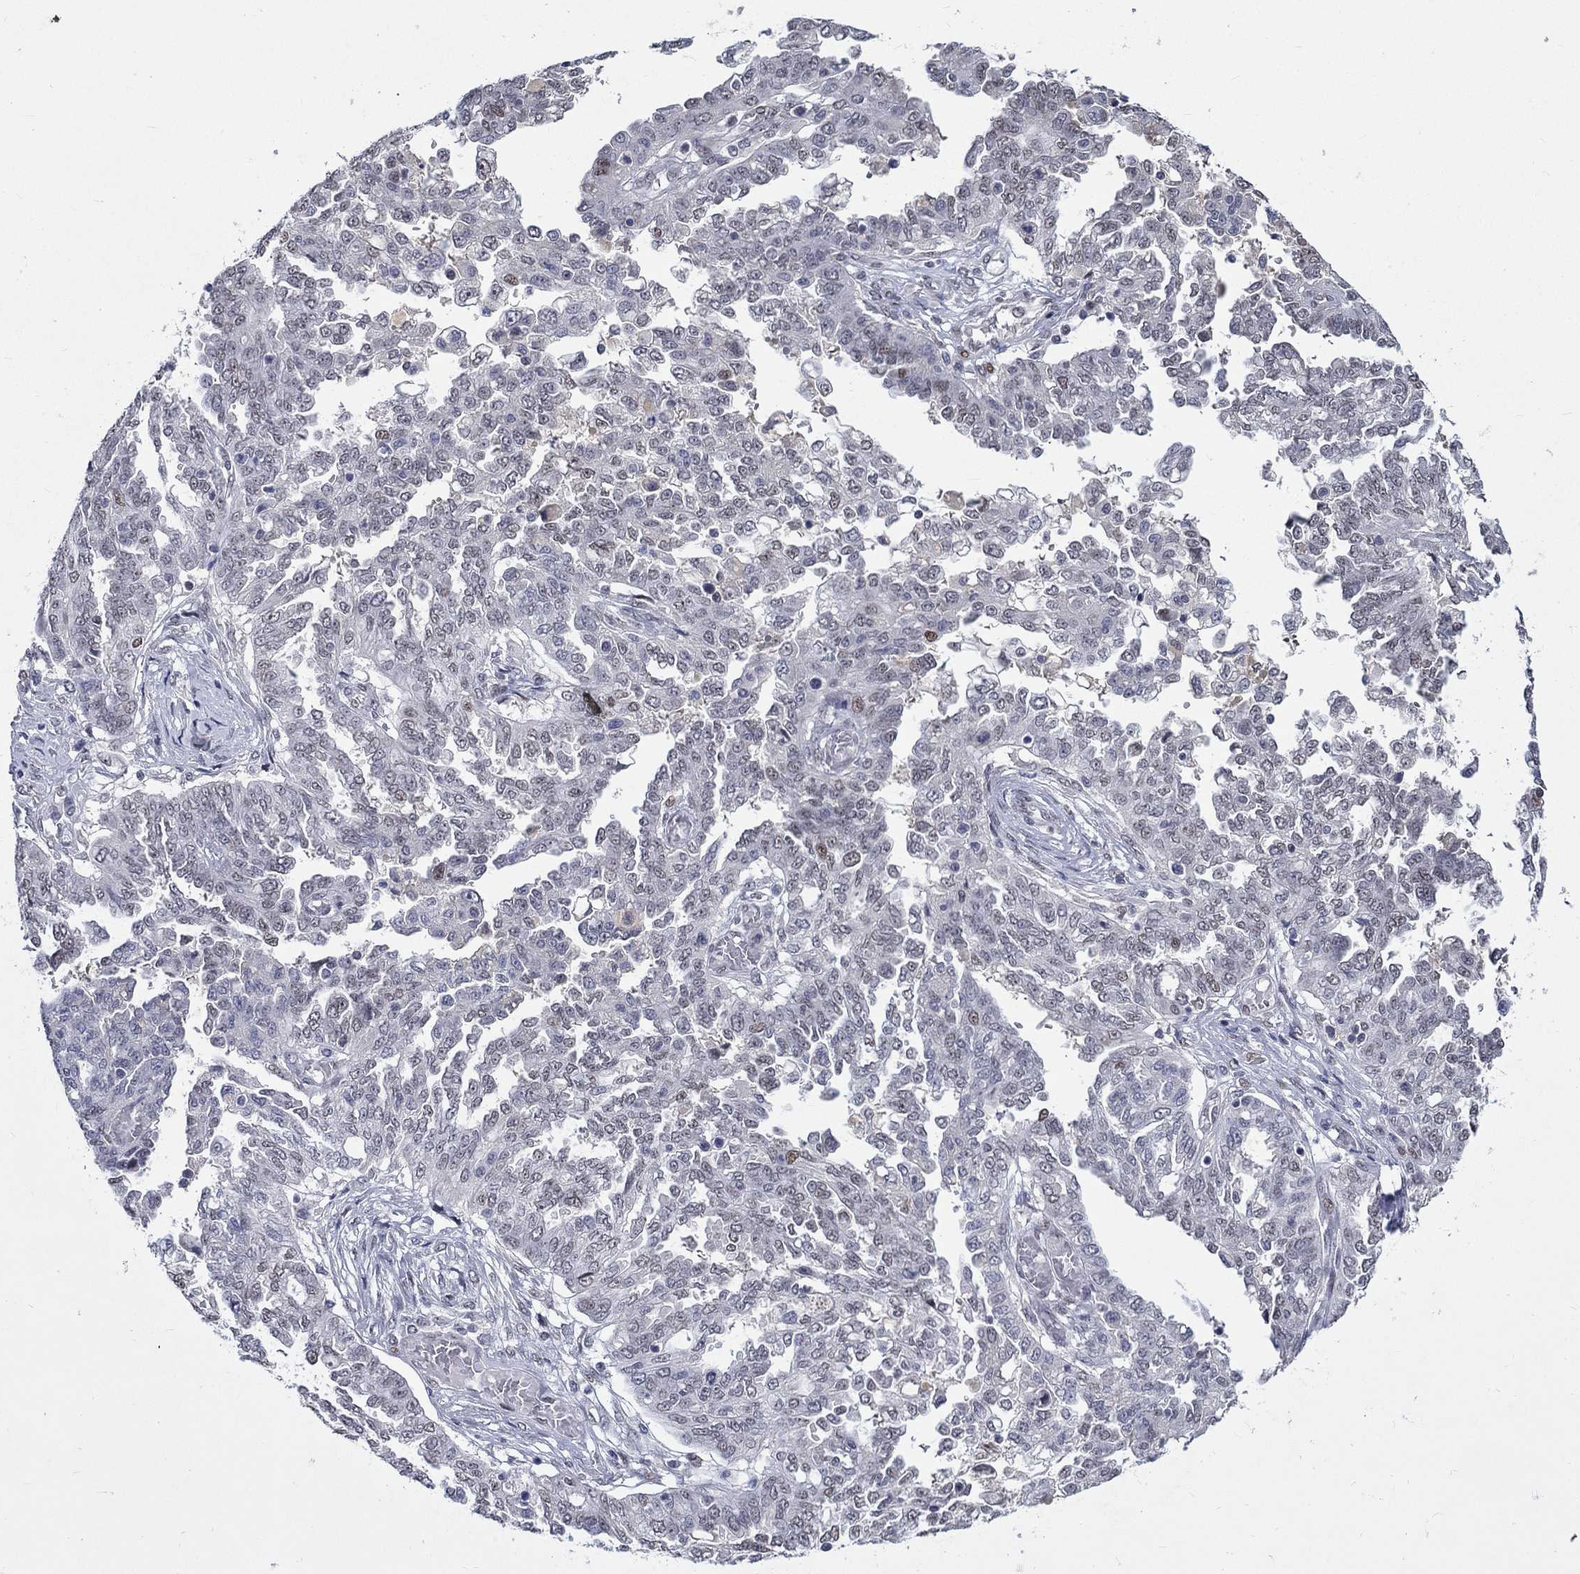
{"staining": {"intensity": "weak", "quantity": "<25%", "location": "nuclear"}, "tissue": "ovarian cancer", "cell_type": "Tumor cells", "image_type": "cancer", "snomed": [{"axis": "morphology", "description": "Cystadenocarcinoma, serous, NOS"}, {"axis": "topography", "description": "Ovary"}], "caption": "Serous cystadenocarcinoma (ovarian) was stained to show a protein in brown. There is no significant expression in tumor cells. (Stains: DAB immunohistochemistry (IHC) with hematoxylin counter stain, Microscopy: brightfield microscopy at high magnification).", "gene": "GATA2", "patient": {"sex": "female", "age": 67}}